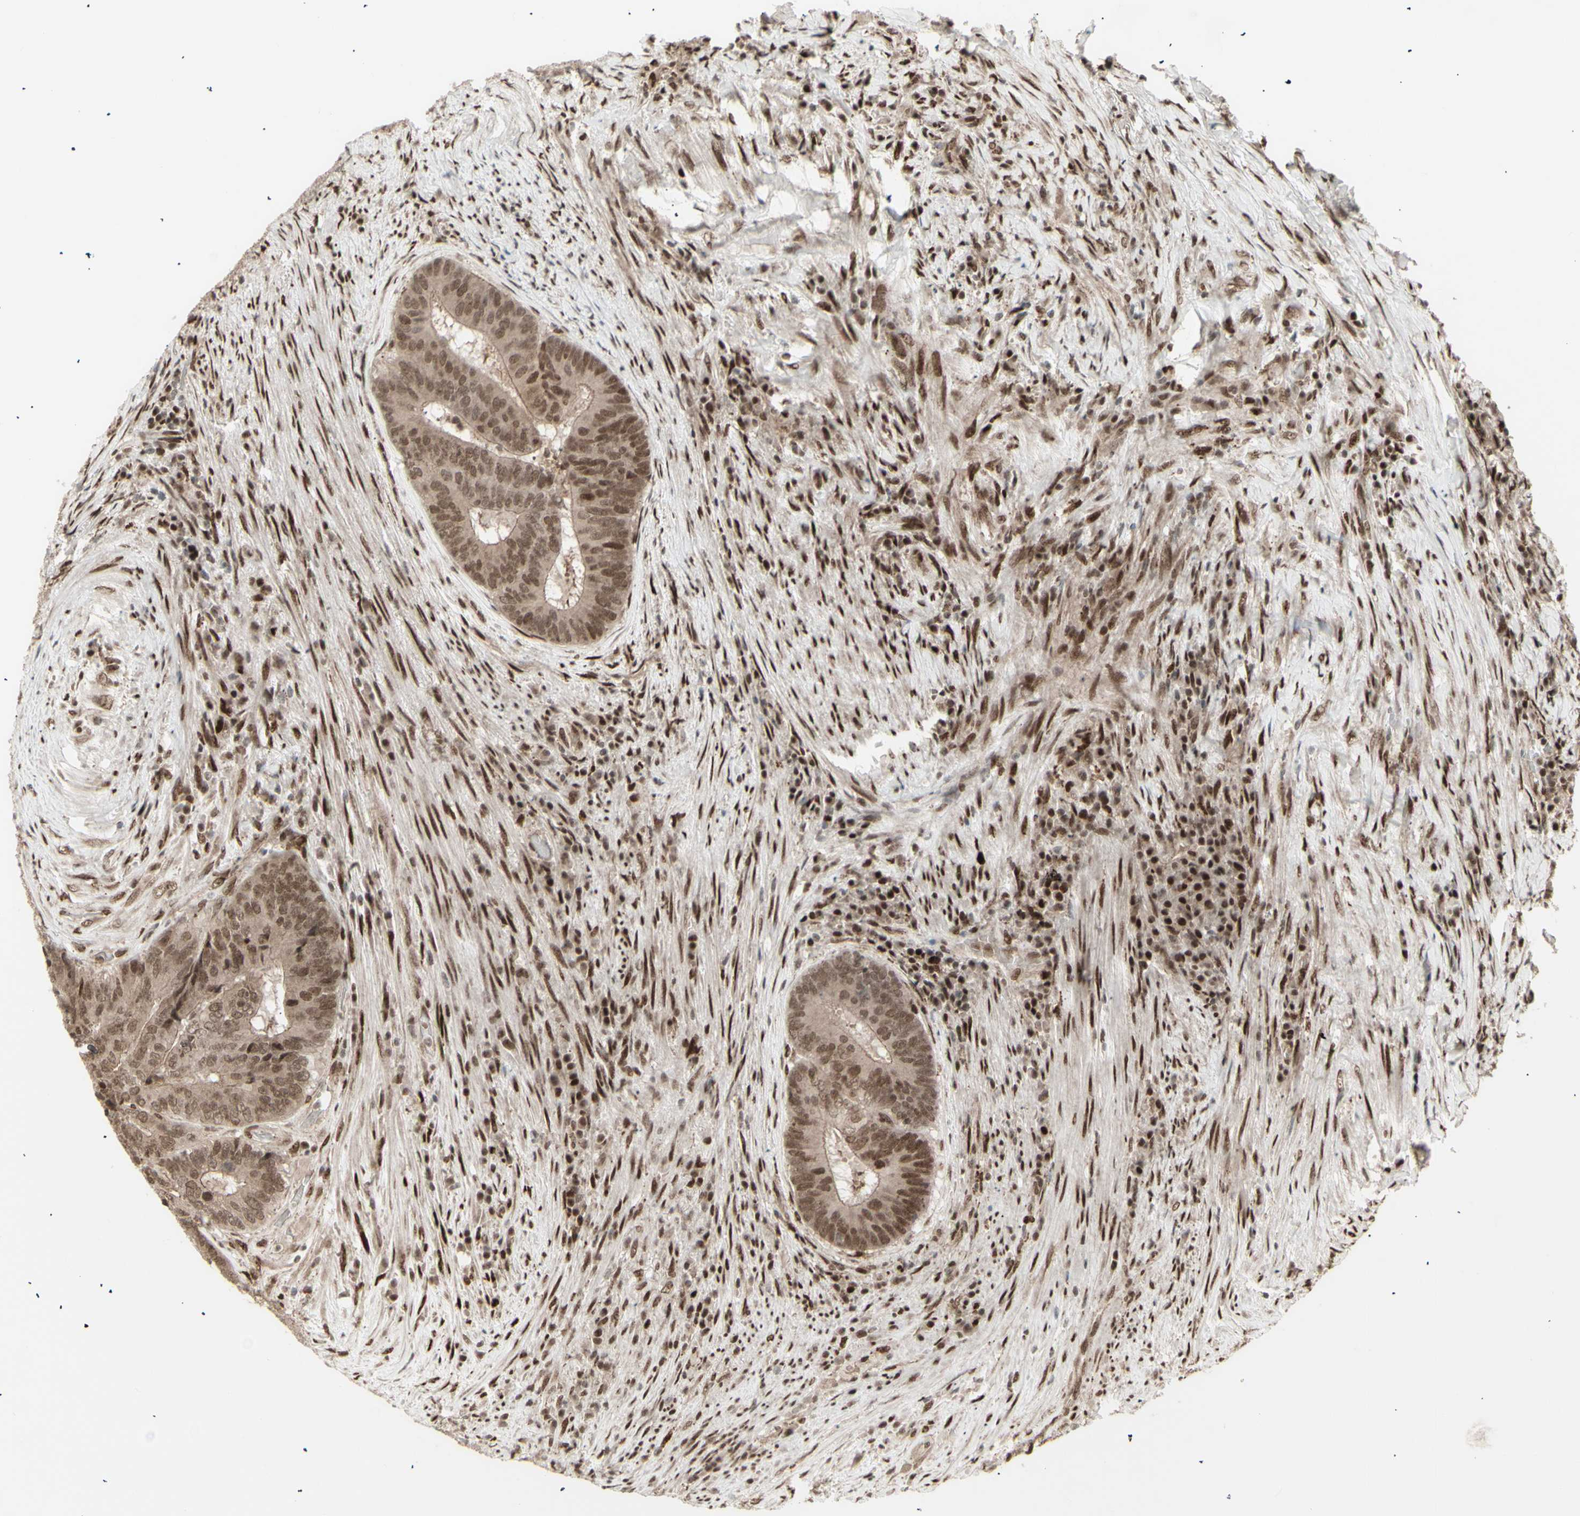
{"staining": {"intensity": "moderate", "quantity": ">75%", "location": "cytoplasmic/membranous,nuclear"}, "tissue": "colorectal cancer", "cell_type": "Tumor cells", "image_type": "cancer", "snomed": [{"axis": "morphology", "description": "Adenocarcinoma, NOS"}, {"axis": "topography", "description": "Rectum"}], "caption": "Brown immunohistochemical staining in human colorectal cancer reveals moderate cytoplasmic/membranous and nuclear expression in about >75% of tumor cells.", "gene": "CBX1", "patient": {"sex": "male", "age": 72}}